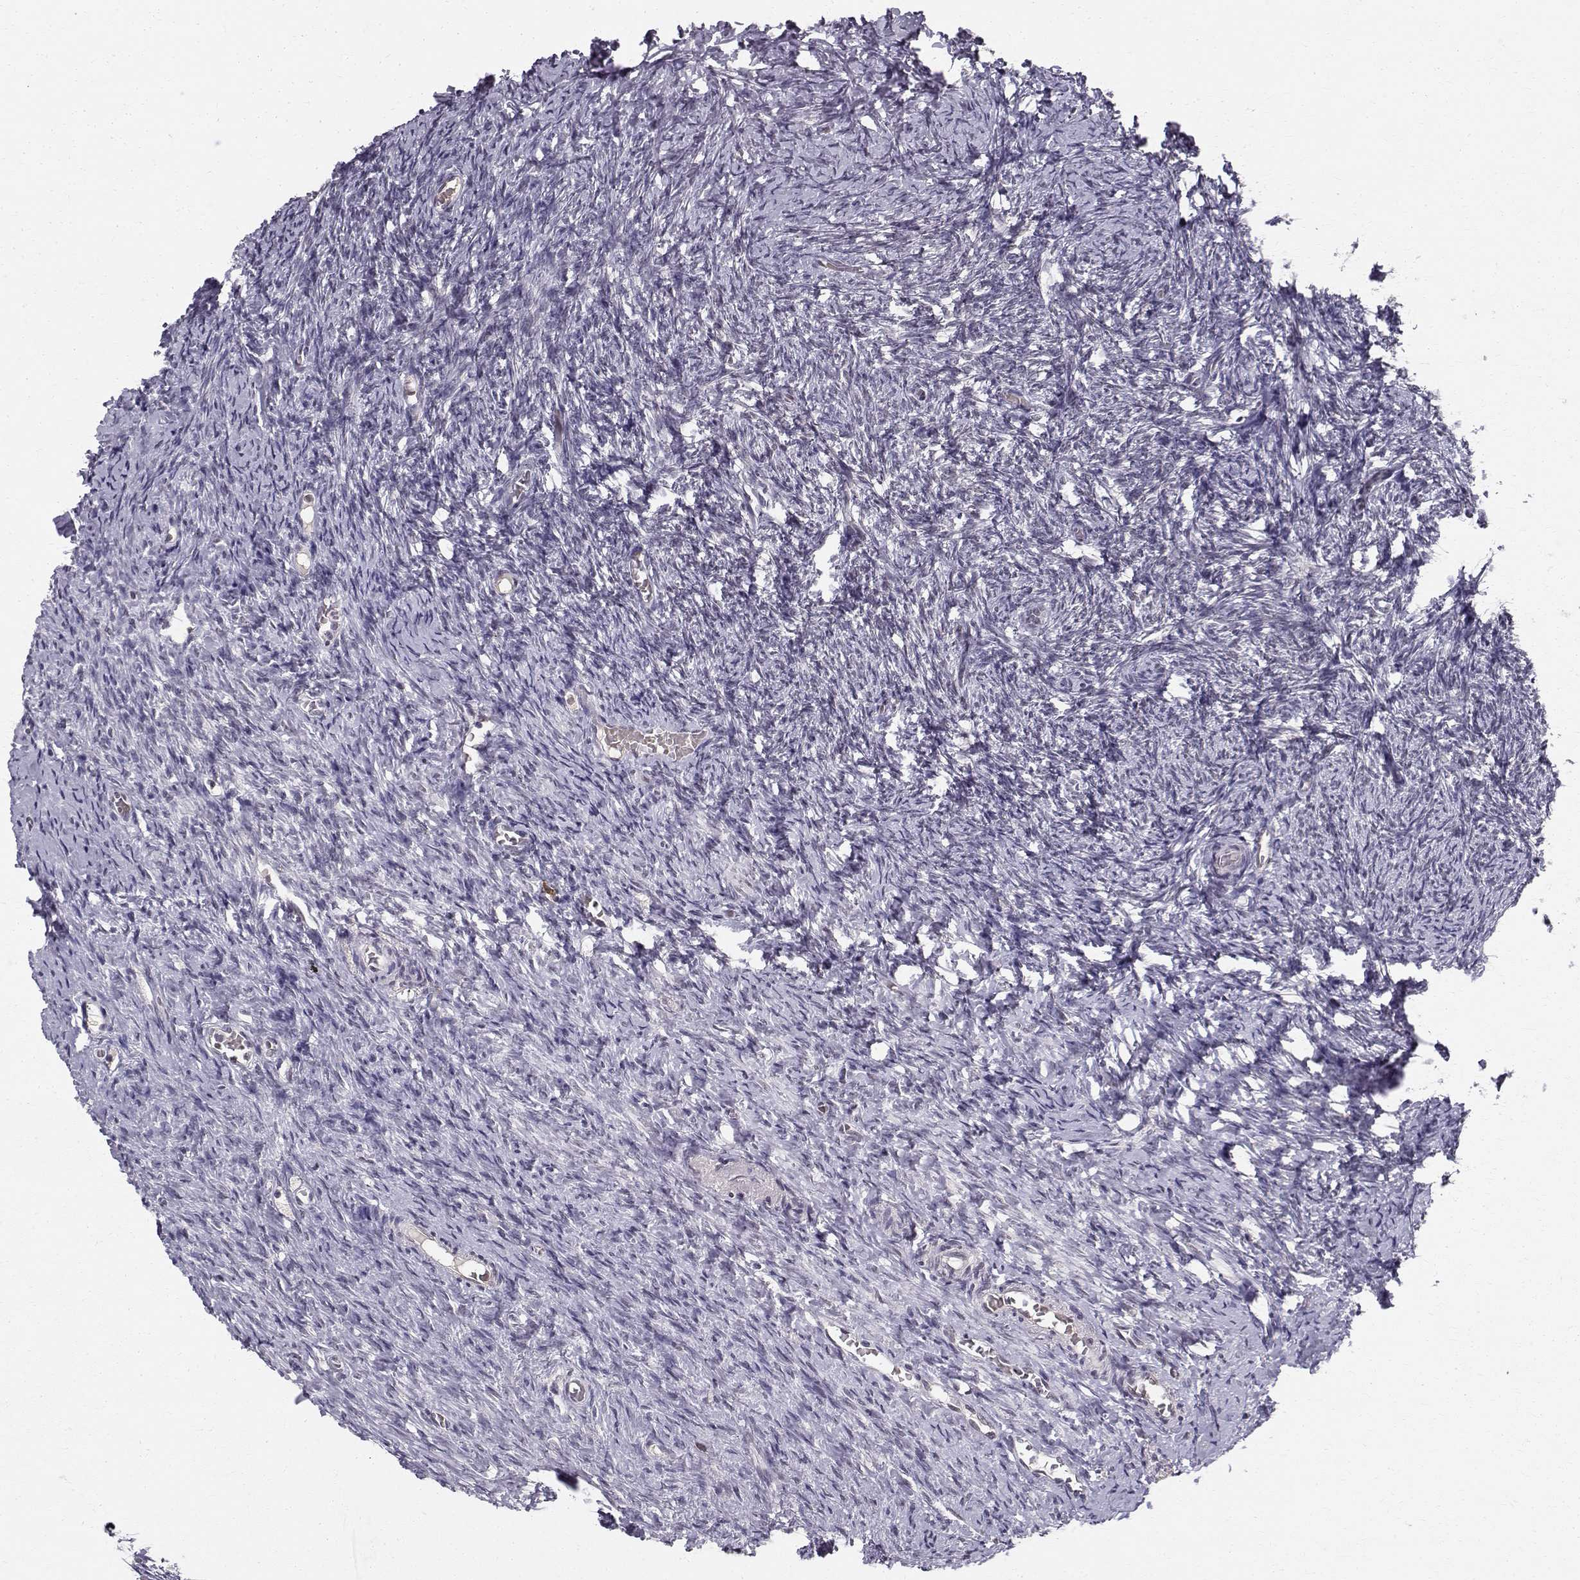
{"staining": {"intensity": "negative", "quantity": "none", "location": "none"}, "tissue": "ovary", "cell_type": "Ovarian stroma cells", "image_type": "normal", "snomed": [{"axis": "morphology", "description": "Normal tissue, NOS"}, {"axis": "topography", "description": "Ovary"}], "caption": "Unremarkable ovary was stained to show a protein in brown. There is no significant expression in ovarian stroma cells. The staining was performed using DAB to visualize the protein expression in brown, while the nuclei were stained in blue with hematoxylin (Magnification: 20x).", "gene": "RPP38", "patient": {"sex": "female", "age": 39}}